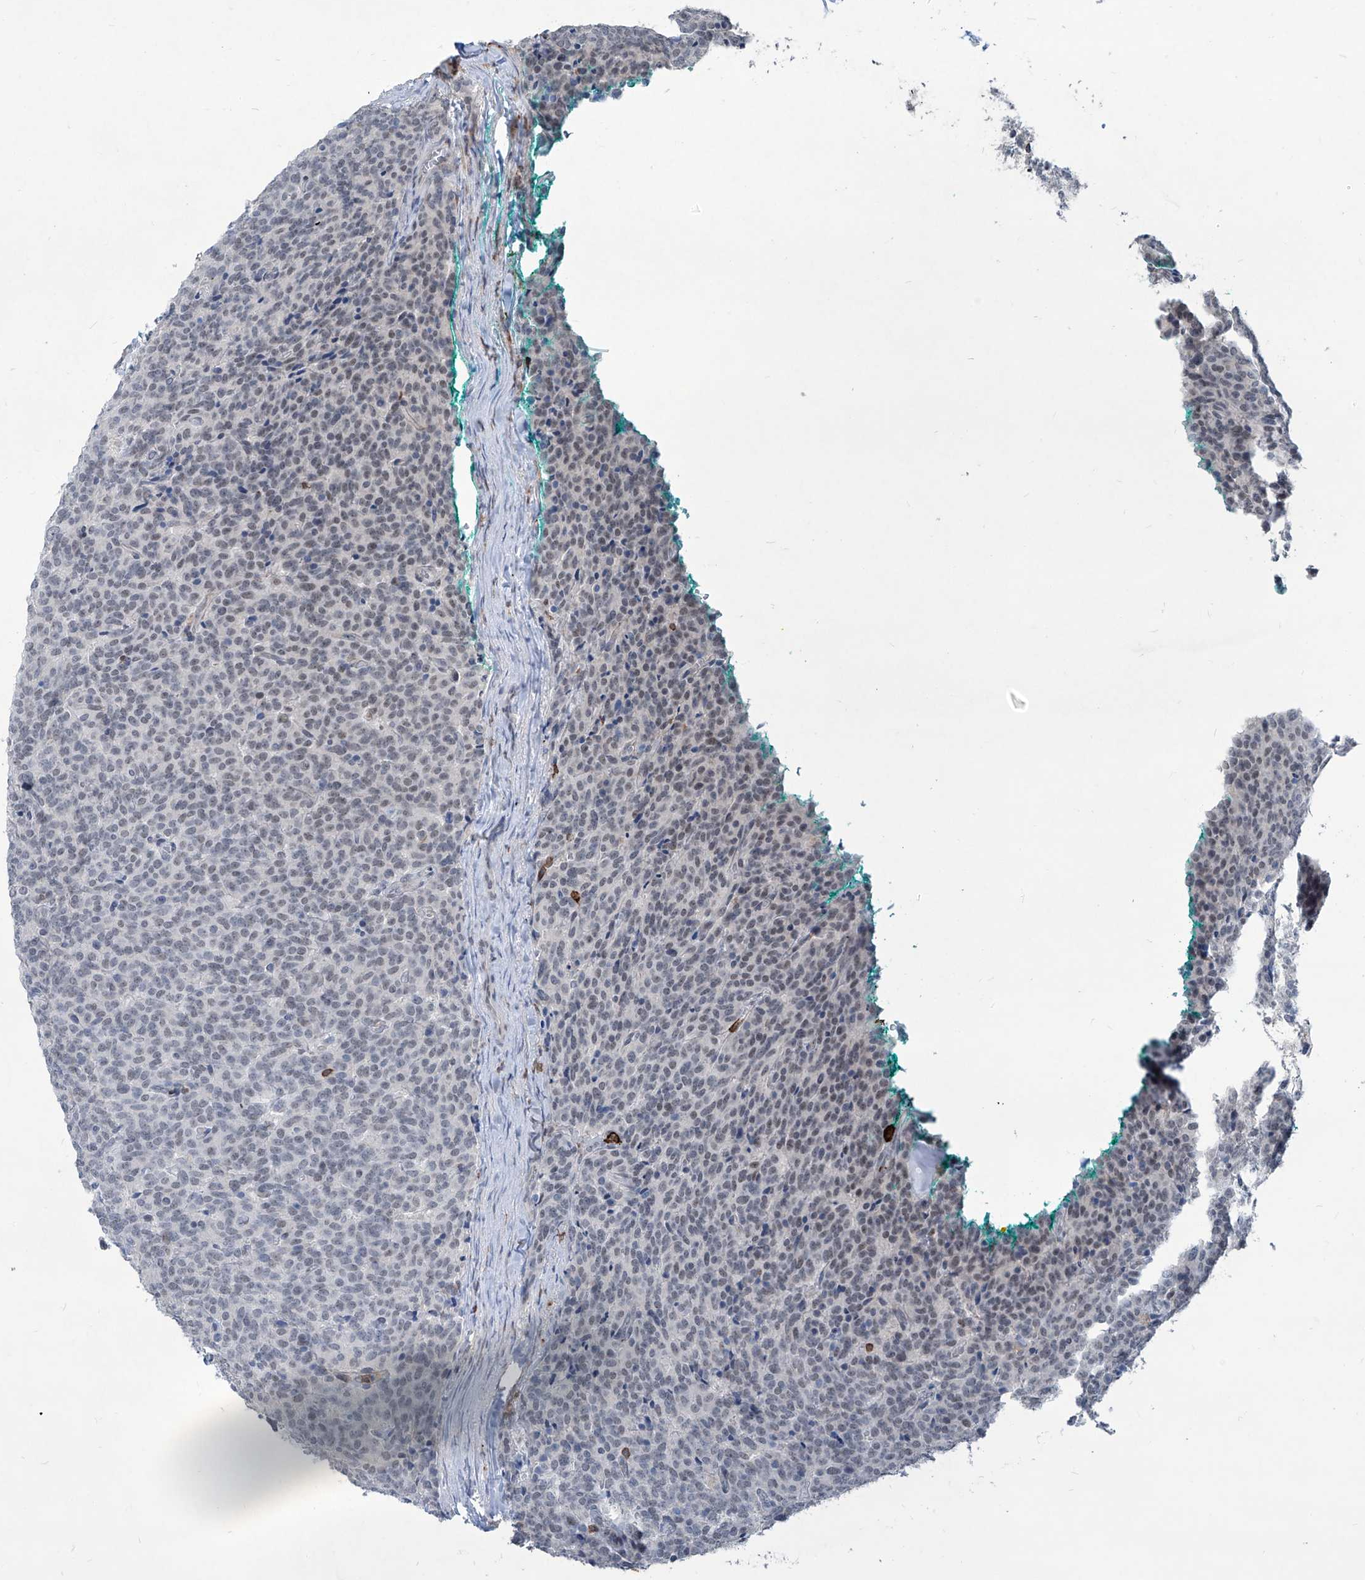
{"staining": {"intensity": "negative", "quantity": "none", "location": "none"}, "tissue": "carcinoid", "cell_type": "Tumor cells", "image_type": "cancer", "snomed": [{"axis": "morphology", "description": "Carcinoid, malignant, NOS"}, {"axis": "topography", "description": "Lung"}], "caption": "Tumor cells show no significant protein positivity in carcinoid (malignant). (Stains: DAB (3,3'-diaminobenzidine) immunohistochemistry (IHC) with hematoxylin counter stain, Microscopy: brightfield microscopy at high magnification).", "gene": "ZBTB48", "patient": {"sex": "female", "age": 46}}